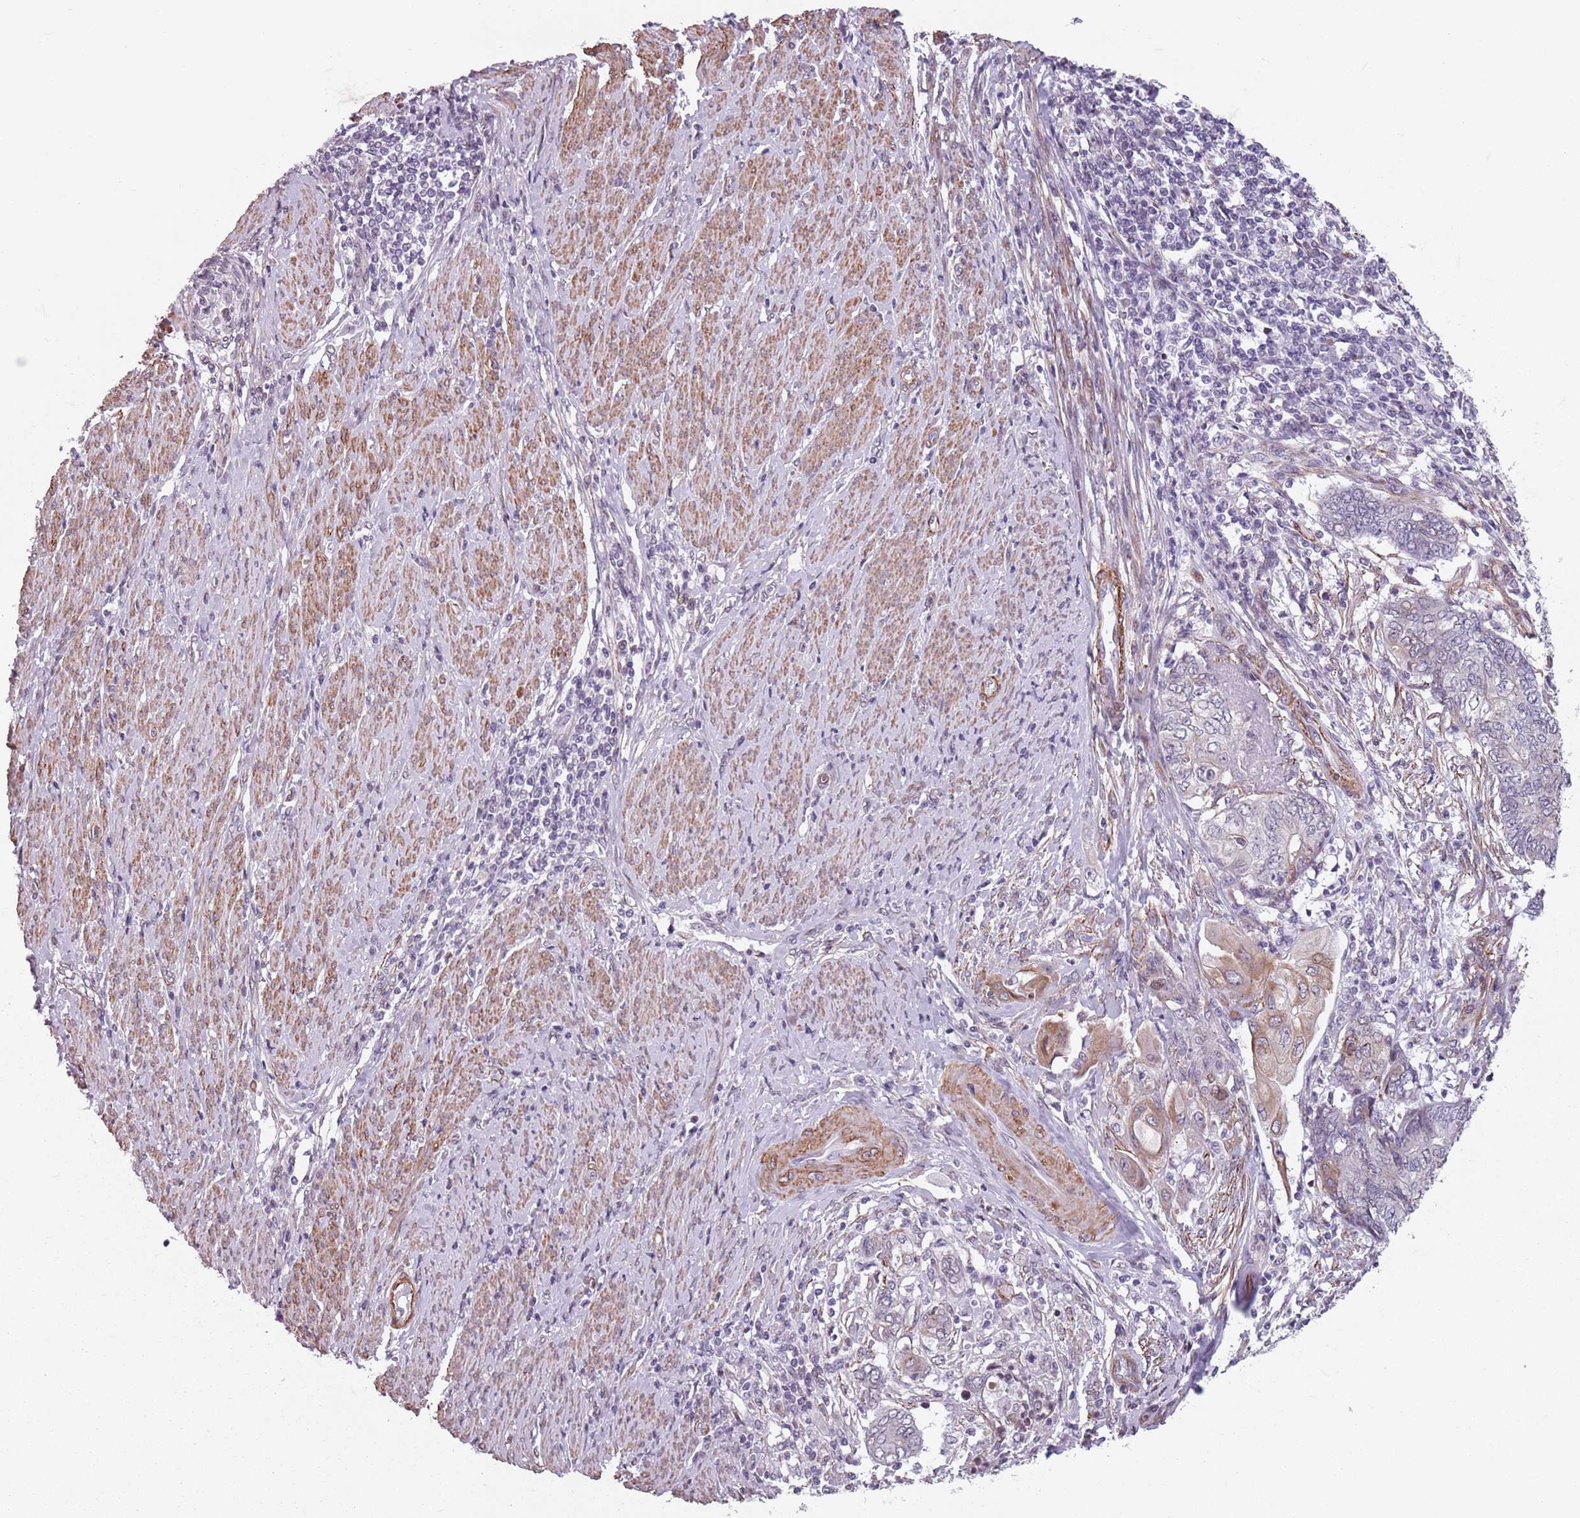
{"staining": {"intensity": "moderate", "quantity": "<25%", "location": "cytoplasmic/membranous"}, "tissue": "endometrial cancer", "cell_type": "Tumor cells", "image_type": "cancer", "snomed": [{"axis": "morphology", "description": "Adenocarcinoma, NOS"}, {"axis": "topography", "description": "Uterus"}, {"axis": "topography", "description": "Endometrium"}], "caption": "The micrograph reveals a brown stain indicating the presence of a protein in the cytoplasmic/membranous of tumor cells in endometrial cancer.", "gene": "TMC4", "patient": {"sex": "female", "age": 70}}